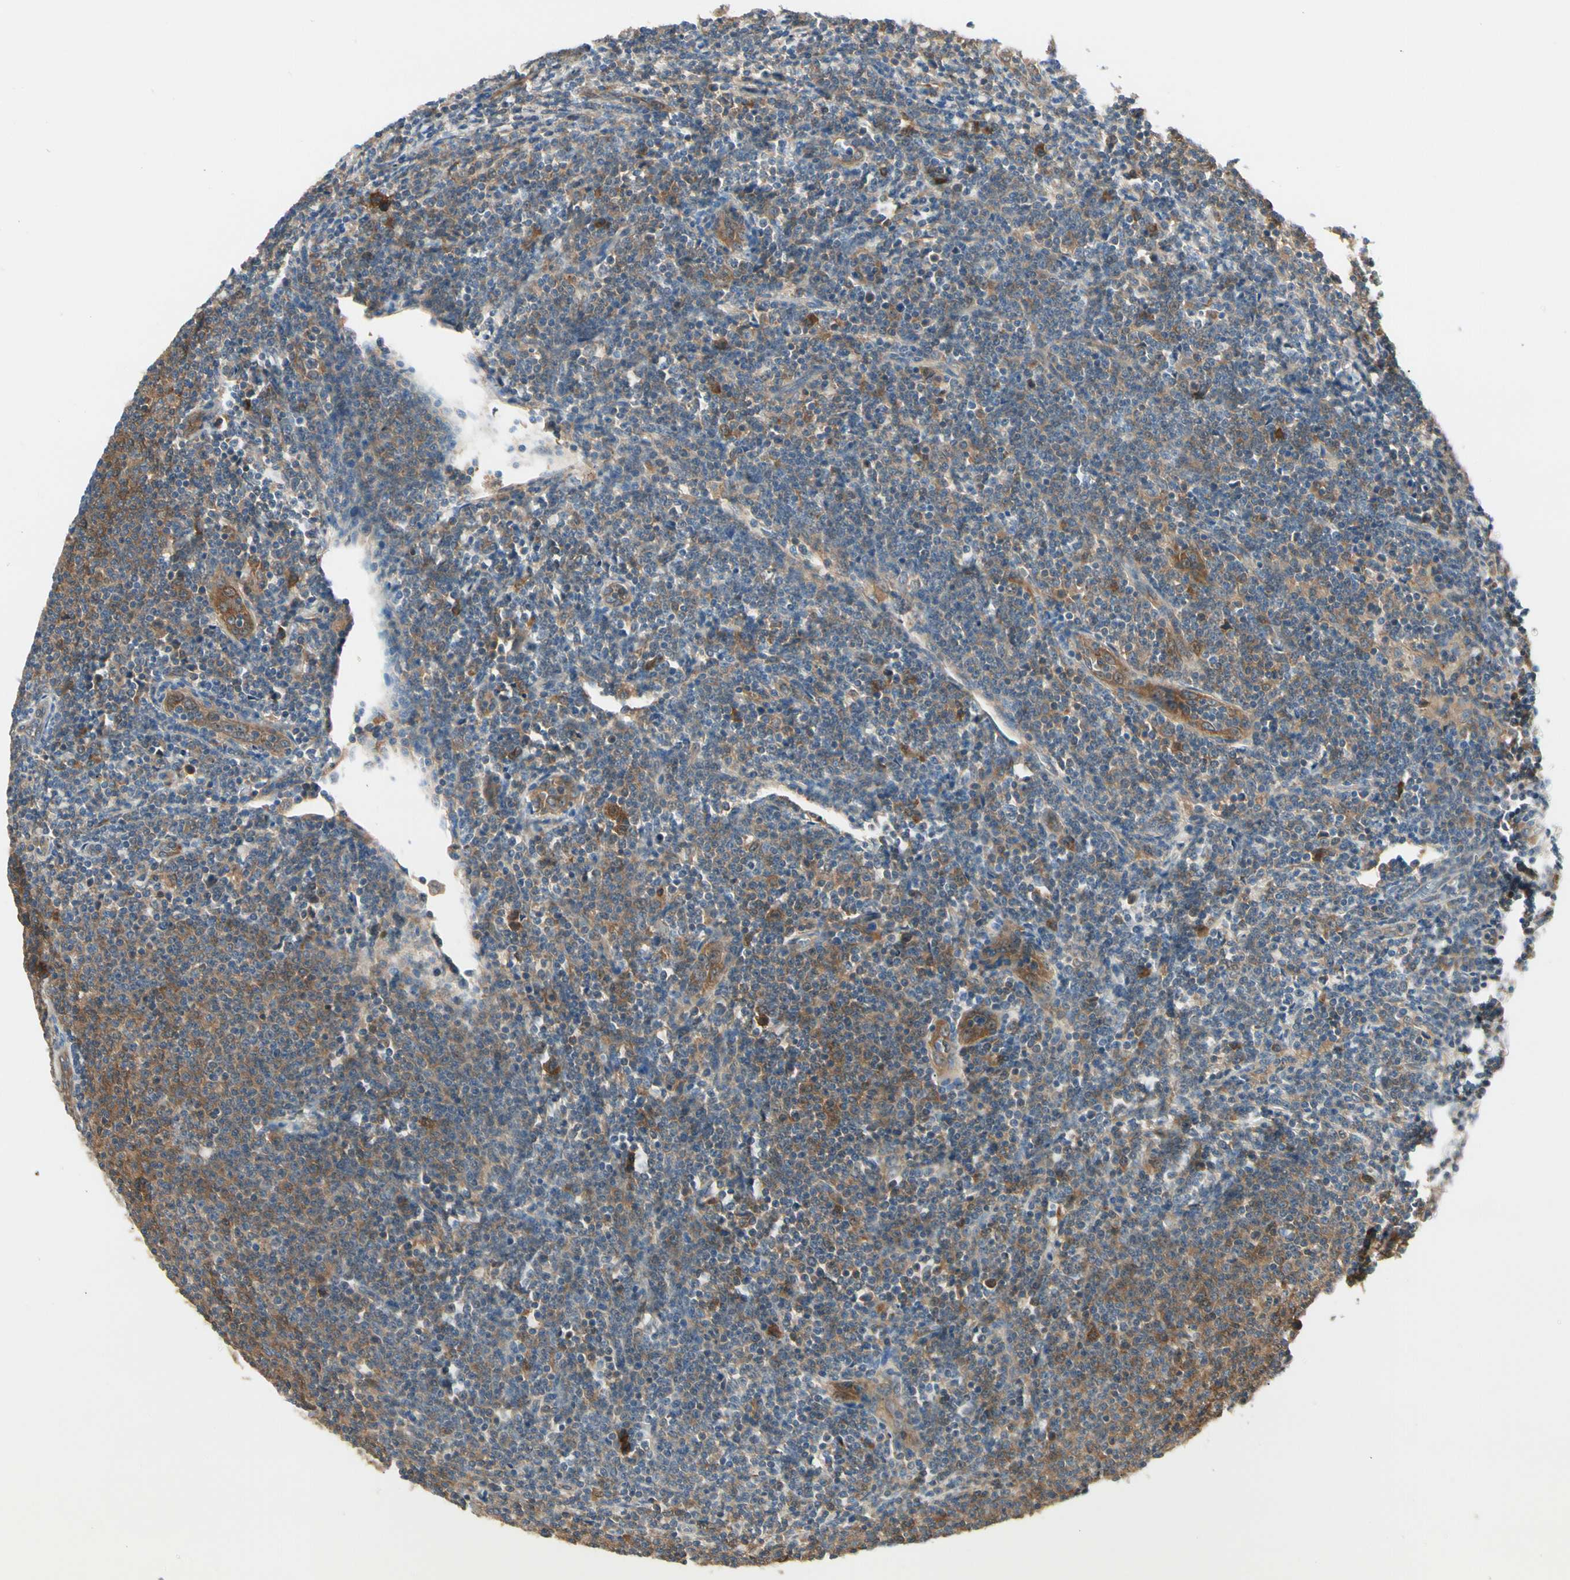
{"staining": {"intensity": "moderate", "quantity": ">75%", "location": "cytoplasmic/membranous"}, "tissue": "lymphoma", "cell_type": "Tumor cells", "image_type": "cancer", "snomed": [{"axis": "morphology", "description": "Malignant lymphoma, non-Hodgkin's type, Low grade"}, {"axis": "topography", "description": "Lymph node"}], "caption": "Low-grade malignant lymphoma, non-Hodgkin's type stained with a brown dye shows moderate cytoplasmic/membranous positive expression in approximately >75% of tumor cells.", "gene": "NME1-NME2", "patient": {"sex": "male", "age": 66}}